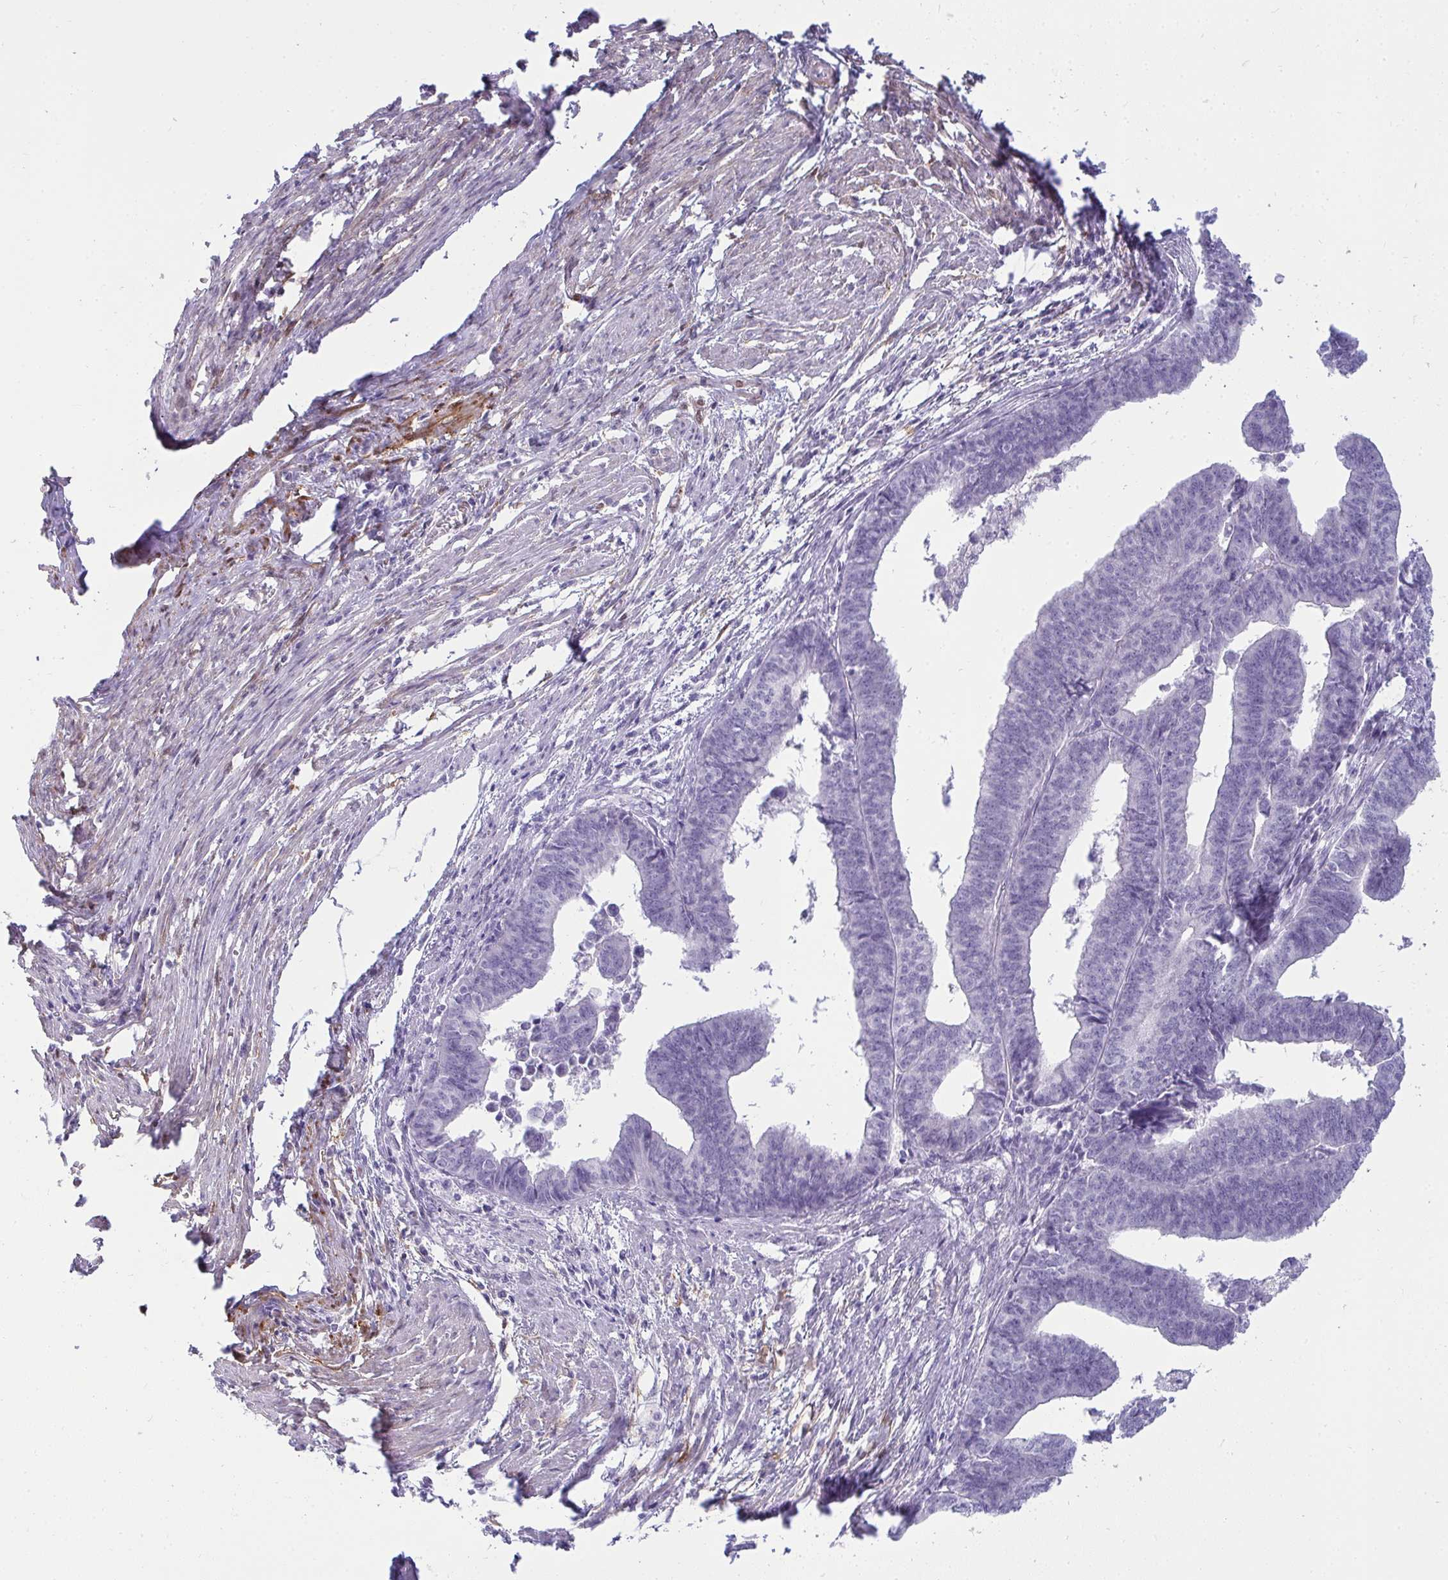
{"staining": {"intensity": "negative", "quantity": "none", "location": "none"}, "tissue": "endometrial cancer", "cell_type": "Tumor cells", "image_type": "cancer", "snomed": [{"axis": "morphology", "description": "Adenocarcinoma, NOS"}, {"axis": "topography", "description": "Endometrium"}], "caption": "This is an immunohistochemistry micrograph of endometrial cancer. There is no expression in tumor cells.", "gene": "HSPB6", "patient": {"sex": "female", "age": 65}}